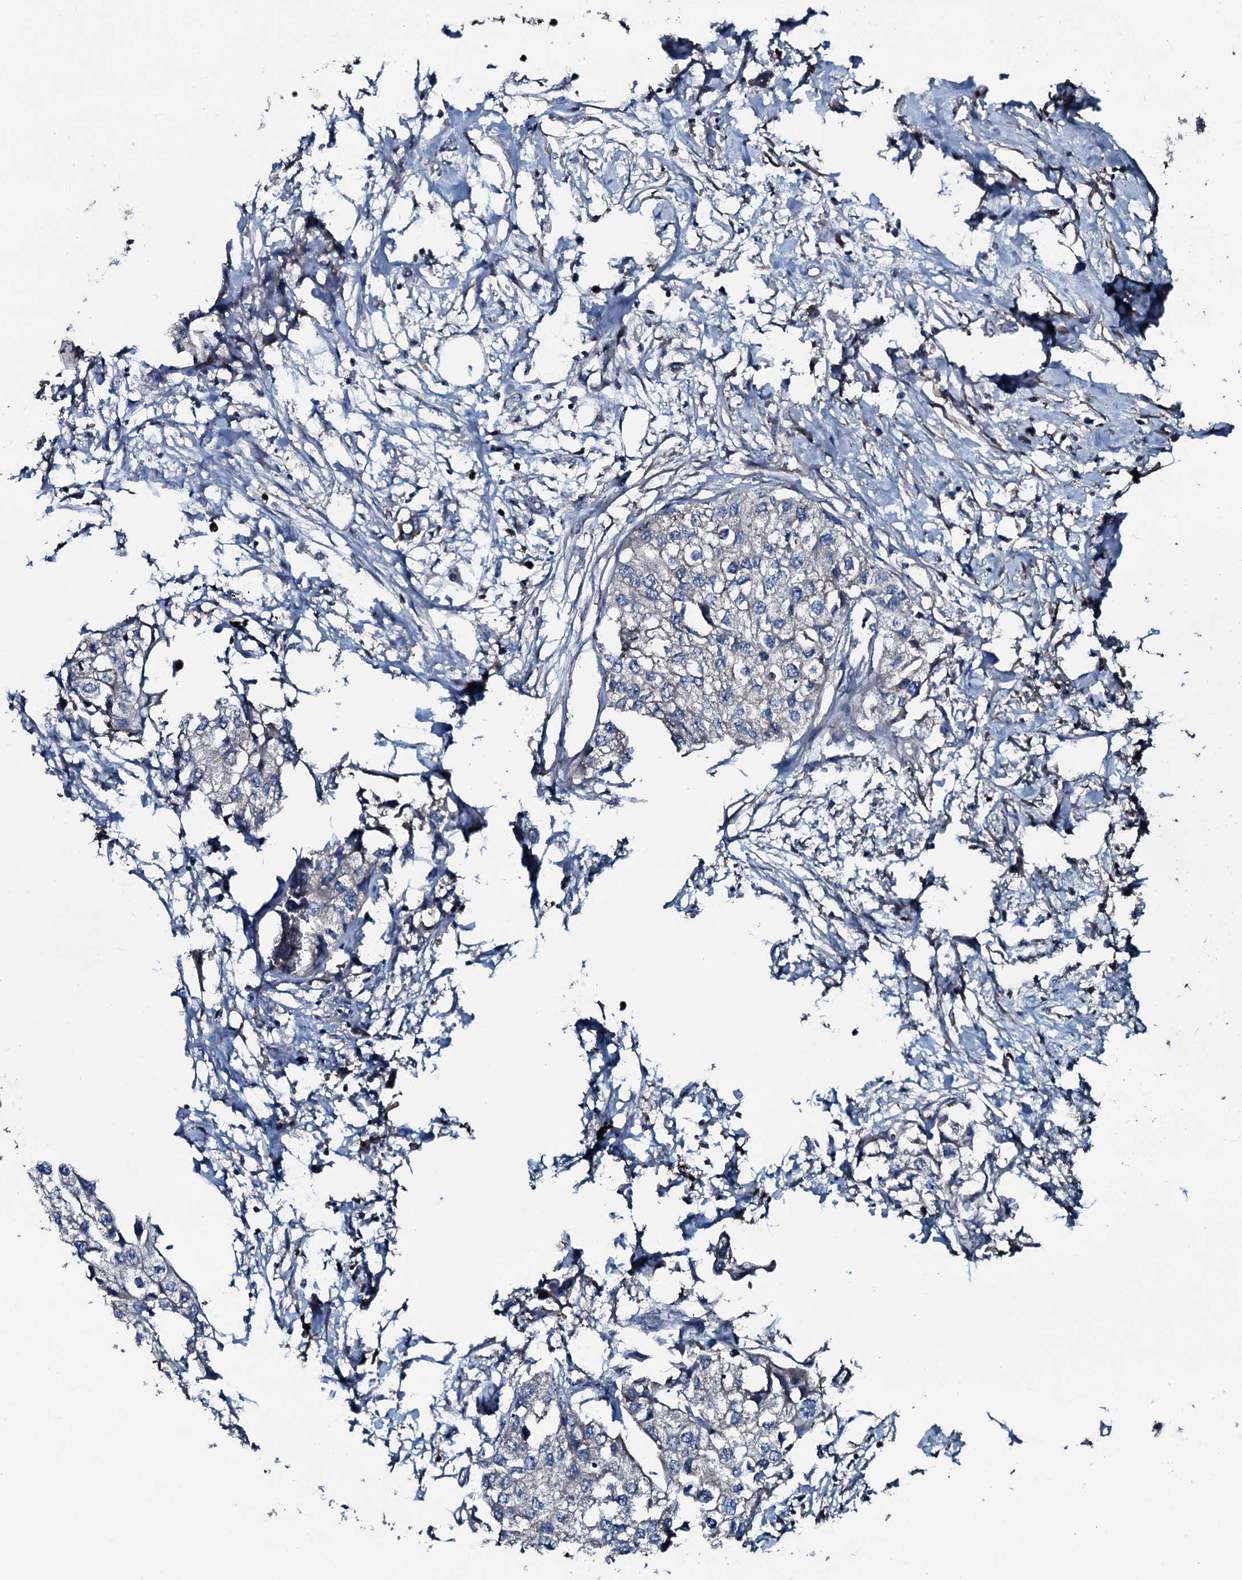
{"staining": {"intensity": "negative", "quantity": "none", "location": "none"}, "tissue": "urothelial cancer", "cell_type": "Tumor cells", "image_type": "cancer", "snomed": [{"axis": "morphology", "description": "Urothelial carcinoma, High grade"}, {"axis": "topography", "description": "Urinary bladder"}], "caption": "High magnification brightfield microscopy of urothelial cancer stained with DAB (brown) and counterstained with hematoxylin (blue): tumor cells show no significant staining.", "gene": "AARS1", "patient": {"sex": "male", "age": 64}}